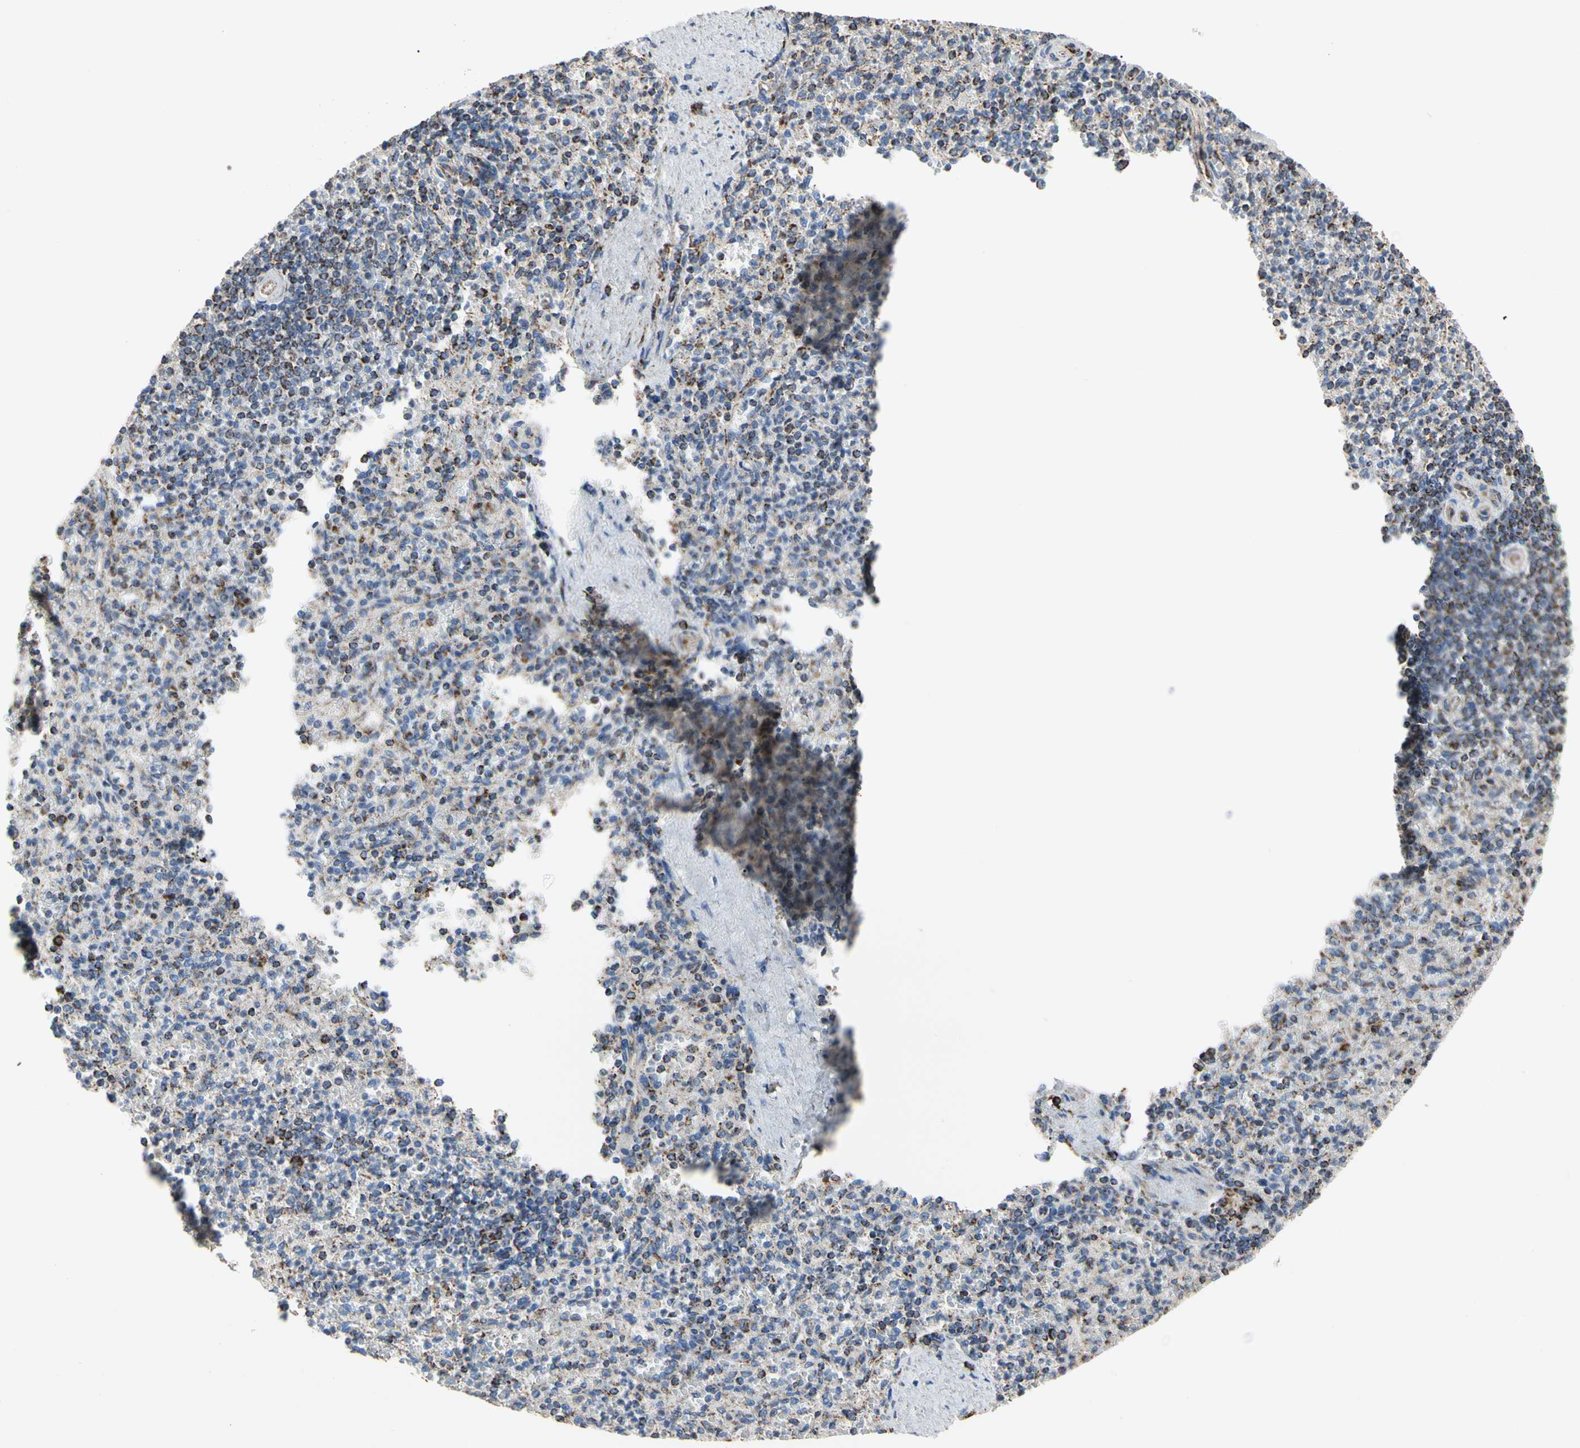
{"staining": {"intensity": "strong", "quantity": "<25%", "location": "cytoplasmic/membranous"}, "tissue": "spleen", "cell_type": "Cells in red pulp", "image_type": "normal", "snomed": [{"axis": "morphology", "description": "Normal tissue, NOS"}, {"axis": "topography", "description": "Spleen"}], "caption": "Immunohistochemical staining of normal spleen demonstrates medium levels of strong cytoplasmic/membranous positivity in approximately <25% of cells in red pulp.", "gene": "TUBA1A", "patient": {"sex": "female", "age": 74}}